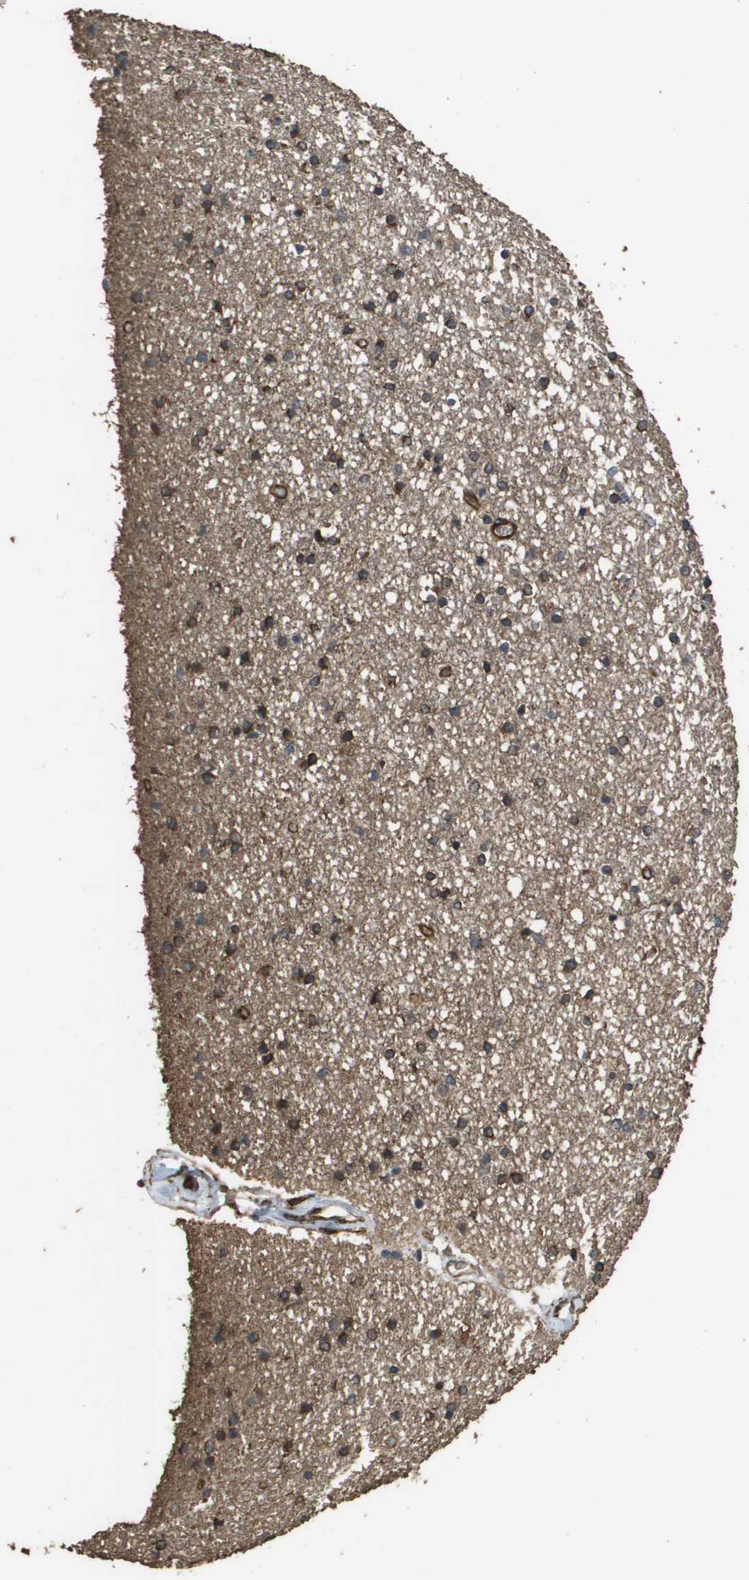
{"staining": {"intensity": "moderate", "quantity": ">75%", "location": "cytoplasmic/membranous"}, "tissue": "caudate", "cell_type": "Glial cells", "image_type": "normal", "snomed": [{"axis": "morphology", "description": "Normal tissue, NOS"}, {"axis": "topography", "description": "Lateral ventricle wall"}], "caption": "Protein analysis of benign caudate demonstrates moderate cytoplasmic/membranous expression in approximately >75% of glial cells.", "gene": "AAMP", "patient": {"sex": "female", "age": 54}}